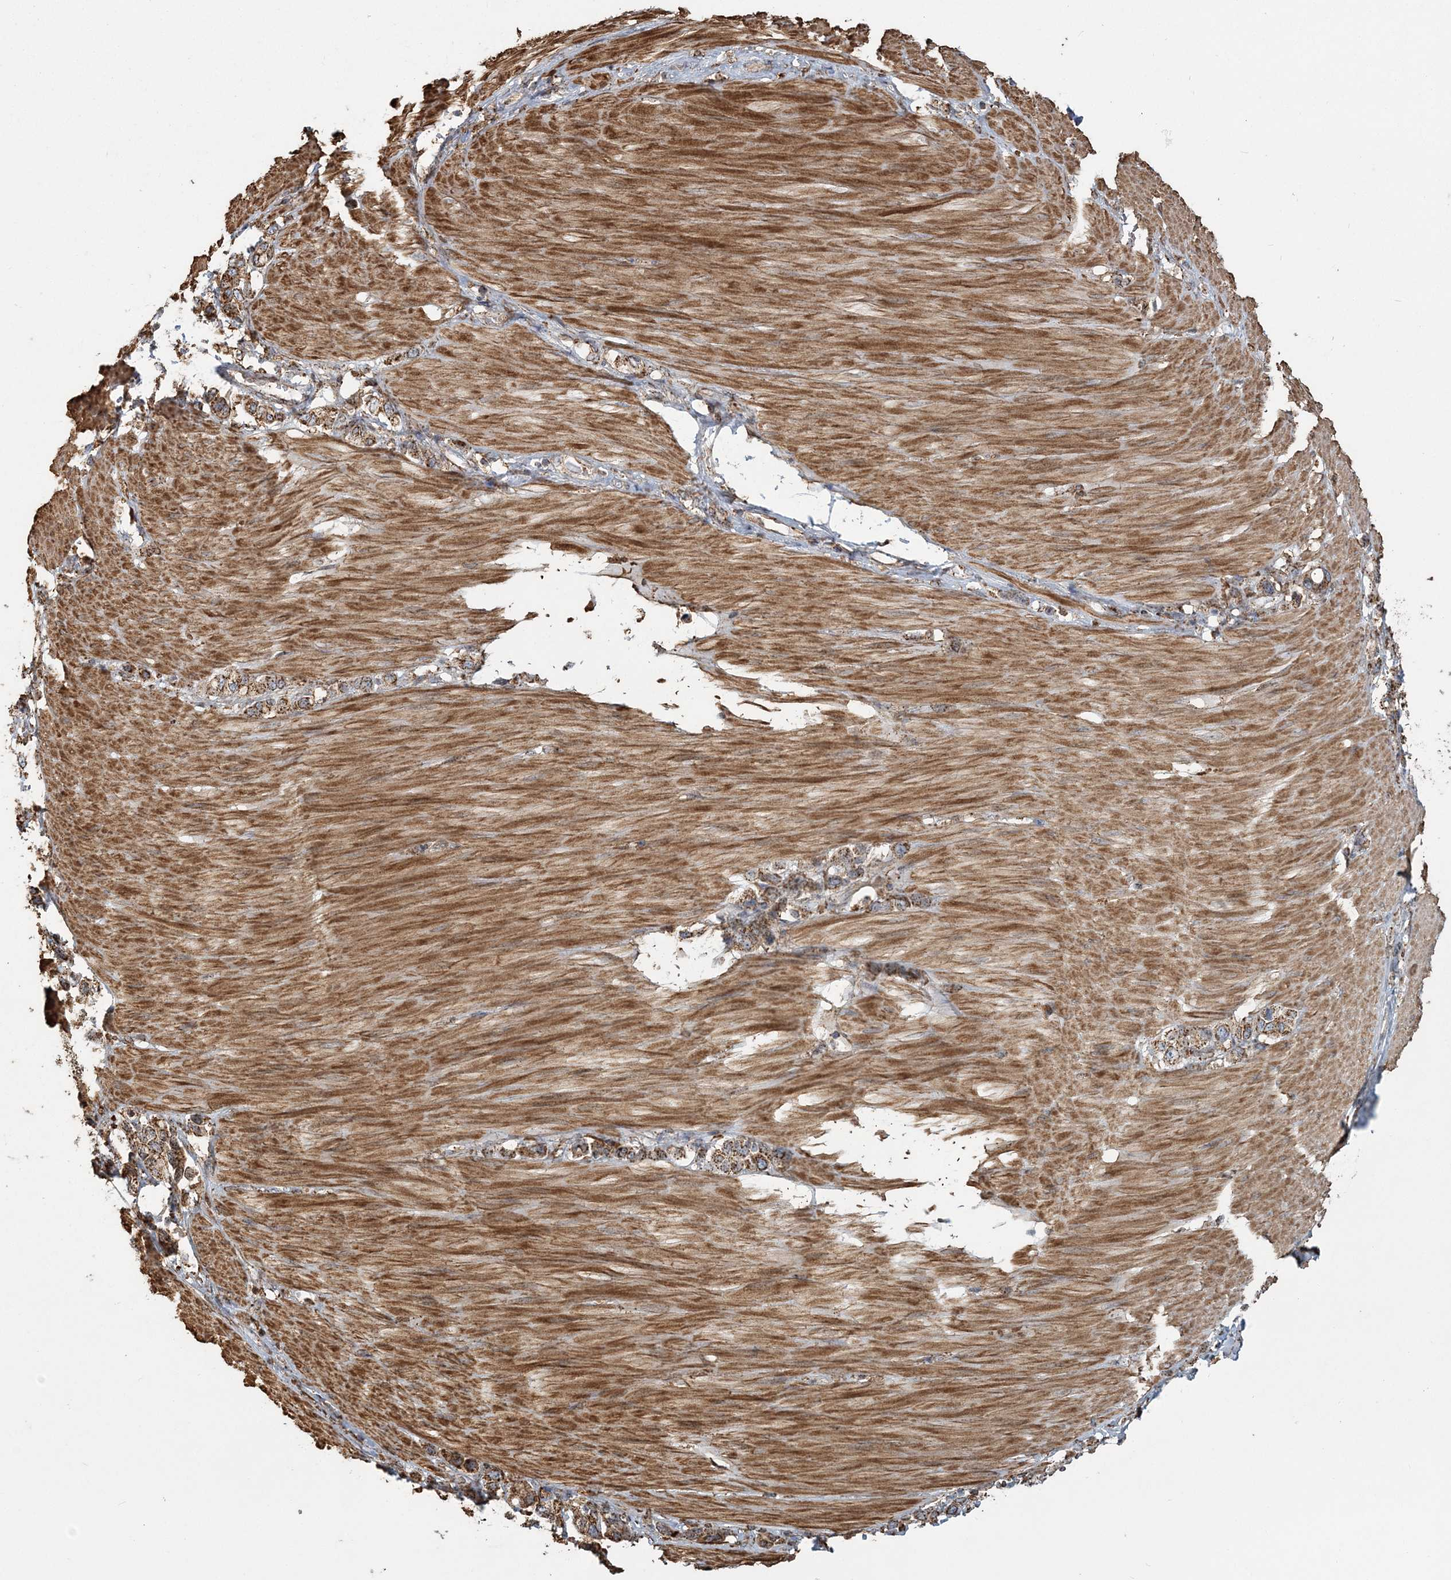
{"staining": {"intensity": "moderate", "quantity": ">75%", "location": "cytoplasmic/membranous"}, "tissue": "stomach cancer", "cell_type": "Tumor cells", "image_type": "cancer", "snomed": [{"axis": "morphology", "description": "Adenocarcinoma, NOS"}, {"axis": "topography", "description": "Stomach"}], "caption": "Immunohistochemical staining of stomach cancer displays medium levels of moderate cytoplasmic/membranous protein staining in approximately >75% of tumor cells.", "gene": "TRAF3IP2", "patient": {"sex": "female", "age": 65}}